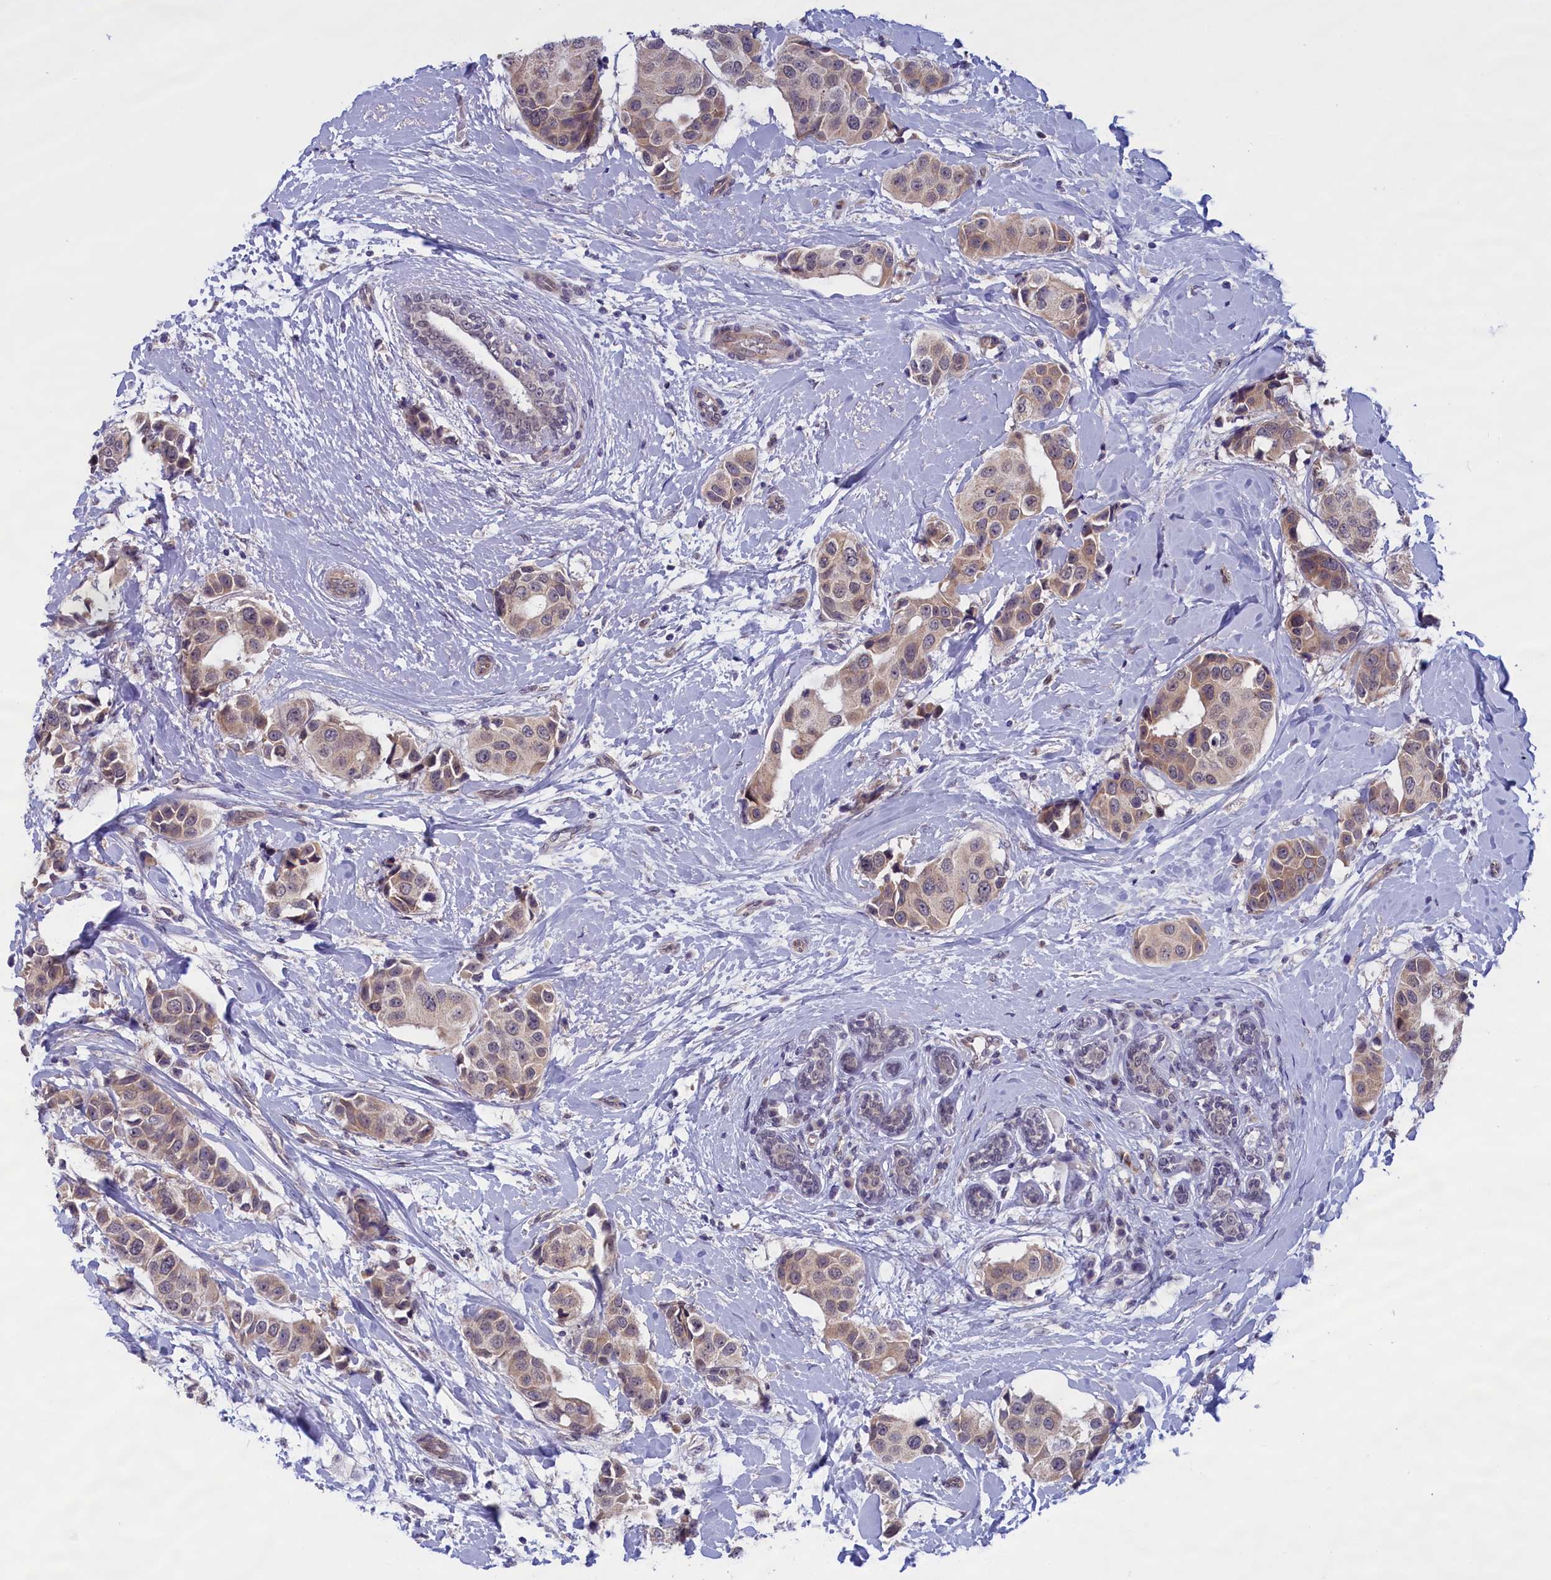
{"staining": {"intensity": "weak", "quantity": ">75%", "location": "cytoplasmic/membranous"}, "tissue": "breast cancer", "cell_type": "Tumor cells", "image_type": "cancer", "snomed": [{"axis": "morphology", "description": "Normal tissue, NOS"}, {"axis": "morphology", "description": "Duct carcinoma"}, {"axis": "topography", "description": "Breast"}], "caption": "IHC micrograph of human invasive ductal carcinoma (breast) stained for a protein (brown), which demonstrates low levels of weak cytoplasmic/membranous expression in about >75% of tumor cells.", "gene": "IGFALS", "patient": {"sex": "female", "age": 39}}